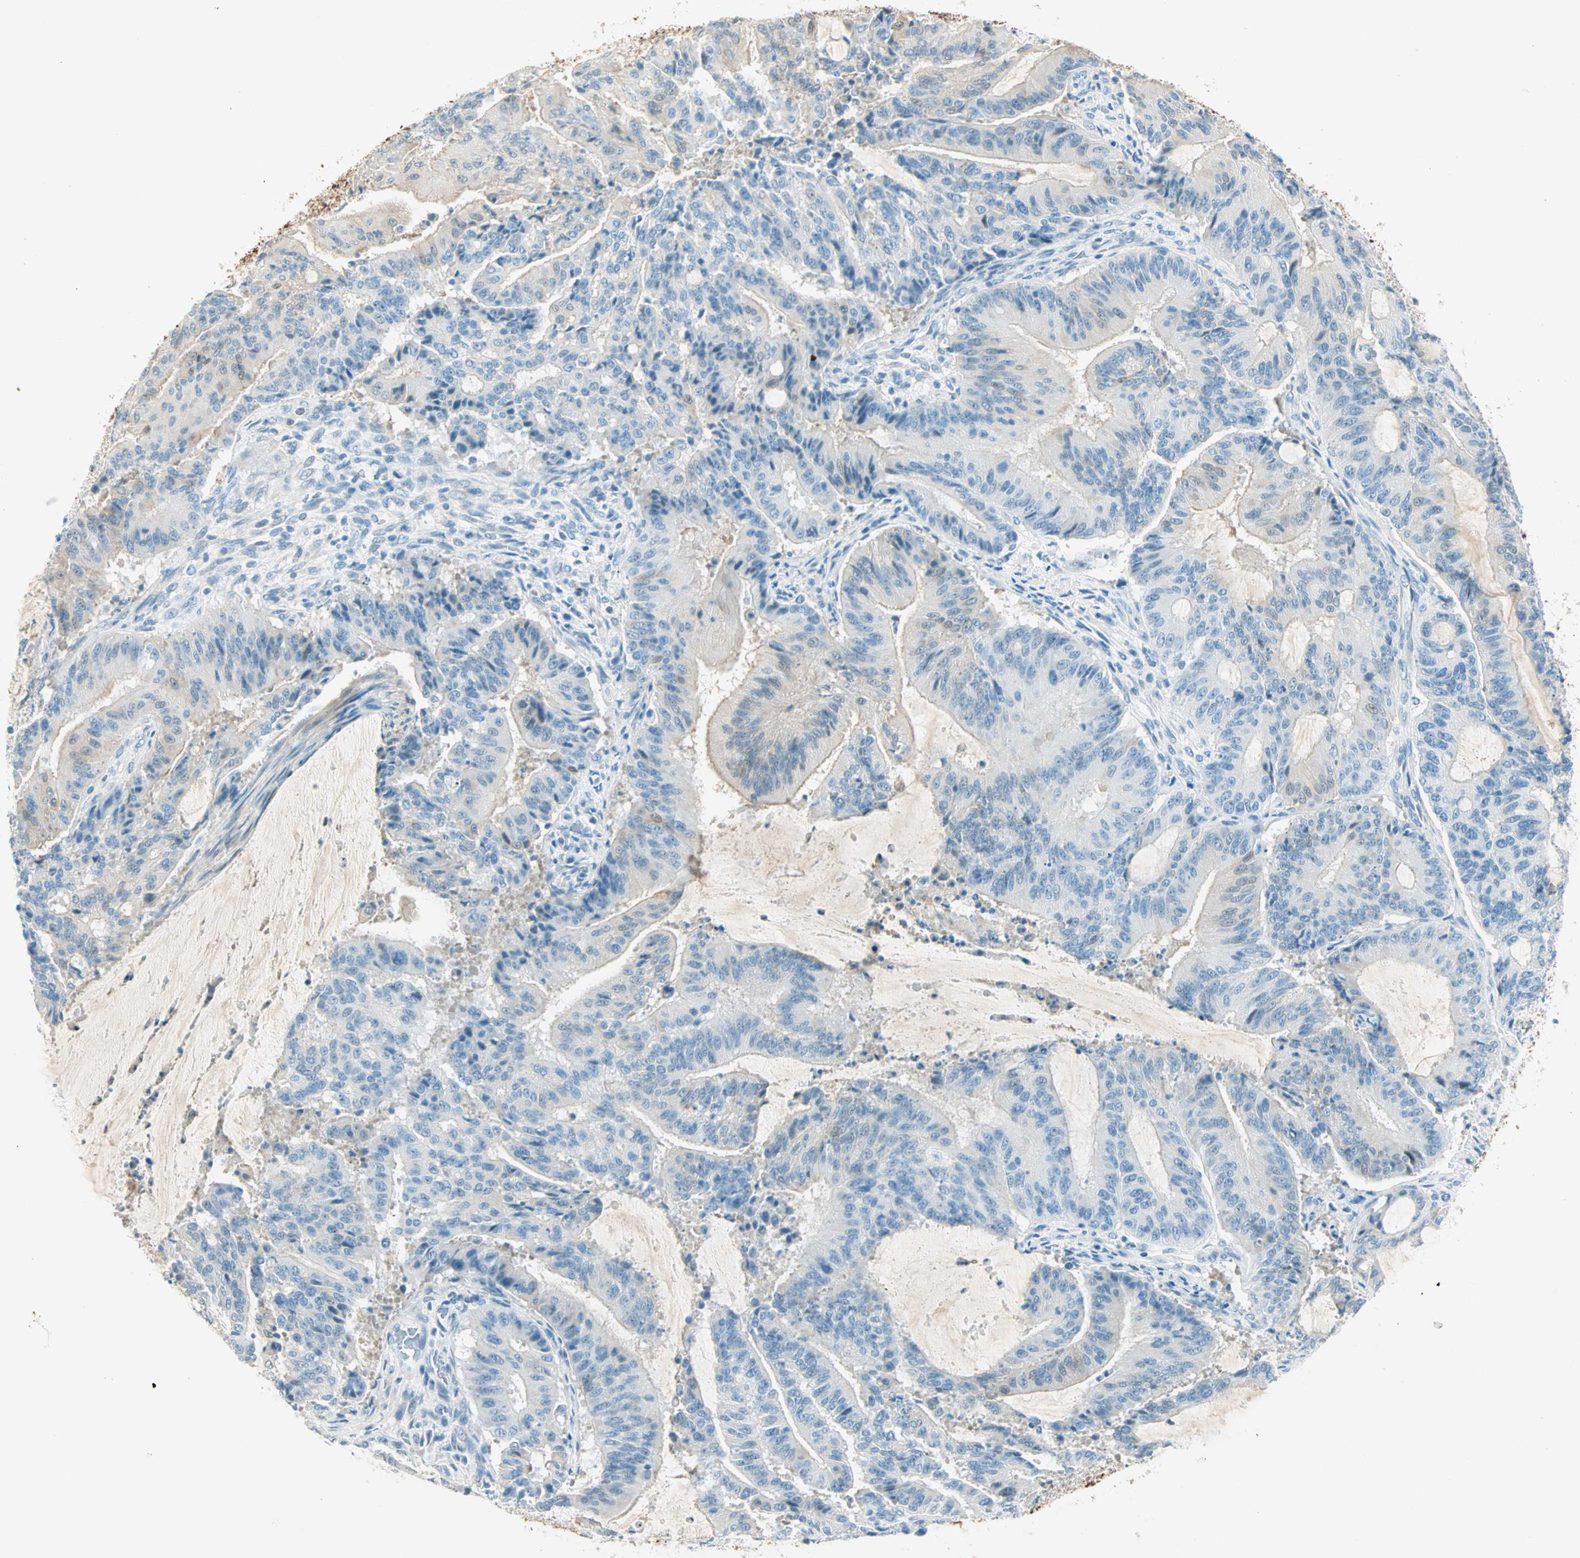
{"staining": {"intensity": "weak", "quantity": "25%-75%", "location": "cytoplasmic/membranous"}, "tissue": "liver cancer", "cell_type": "Tumor cells", "image_type": "cancer", "snomed": [{"axis": "morphology", "description": "Cholangiocarcinoma"}, {"axis": "topography", "description": "Liver"}], "caption": "A low amount of weak cytoplasmic/membranous positivity is seen in about 25%-75% of tumor cells in liver cancer (cholangiocarcinoma) tissue. (DAB (3,3'-diaminobenzidine) IHC with brightfield microscopy, high magnification).", "gene": "S100A1", "patient": {"sex": "female", "age": 73}}